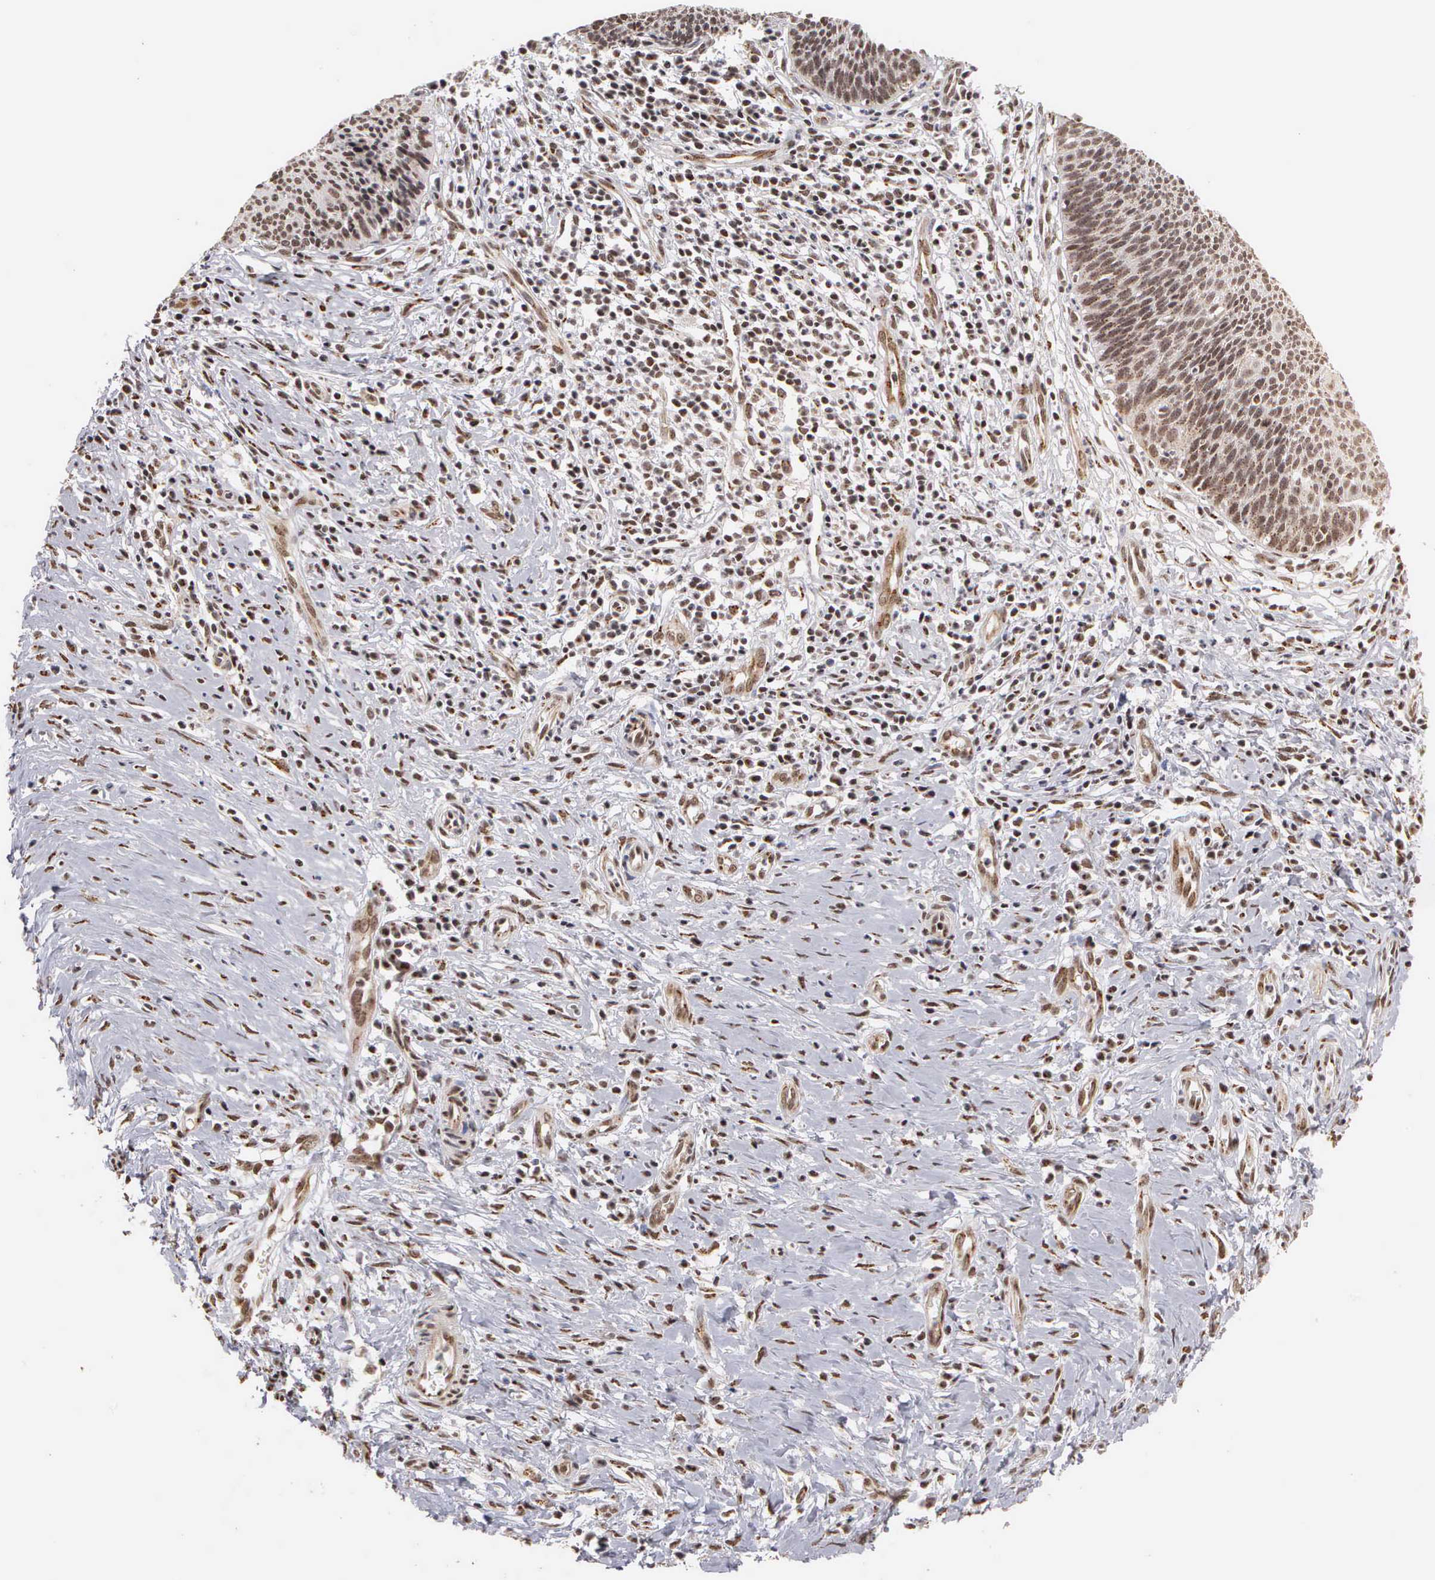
{"staining": {"intensity": "moderate", "quantity": ">75%", "location": "cytoplasmic/membranous,nuclear"}, "tissue": "cervical cancer", "cell_type": "Tumor cells", "image_type": "cancer", "snomed": [{"axis": "morphology", "description": "Squamous cell carcinoma, NOS"}, {"axis": "topography", "description": "Cervix"}], "caption": "Immunohistochemistry (IHC) photomicrograph of cervical squamous cell carcinoma stained for a protein (brown), which shows medium levels of moderate cytoplasmic/membranous and nuclear positivity in about >75% of tumor cells.", "gene": "GTF2A1", "patient": {"sex": "female", "age": 41}}